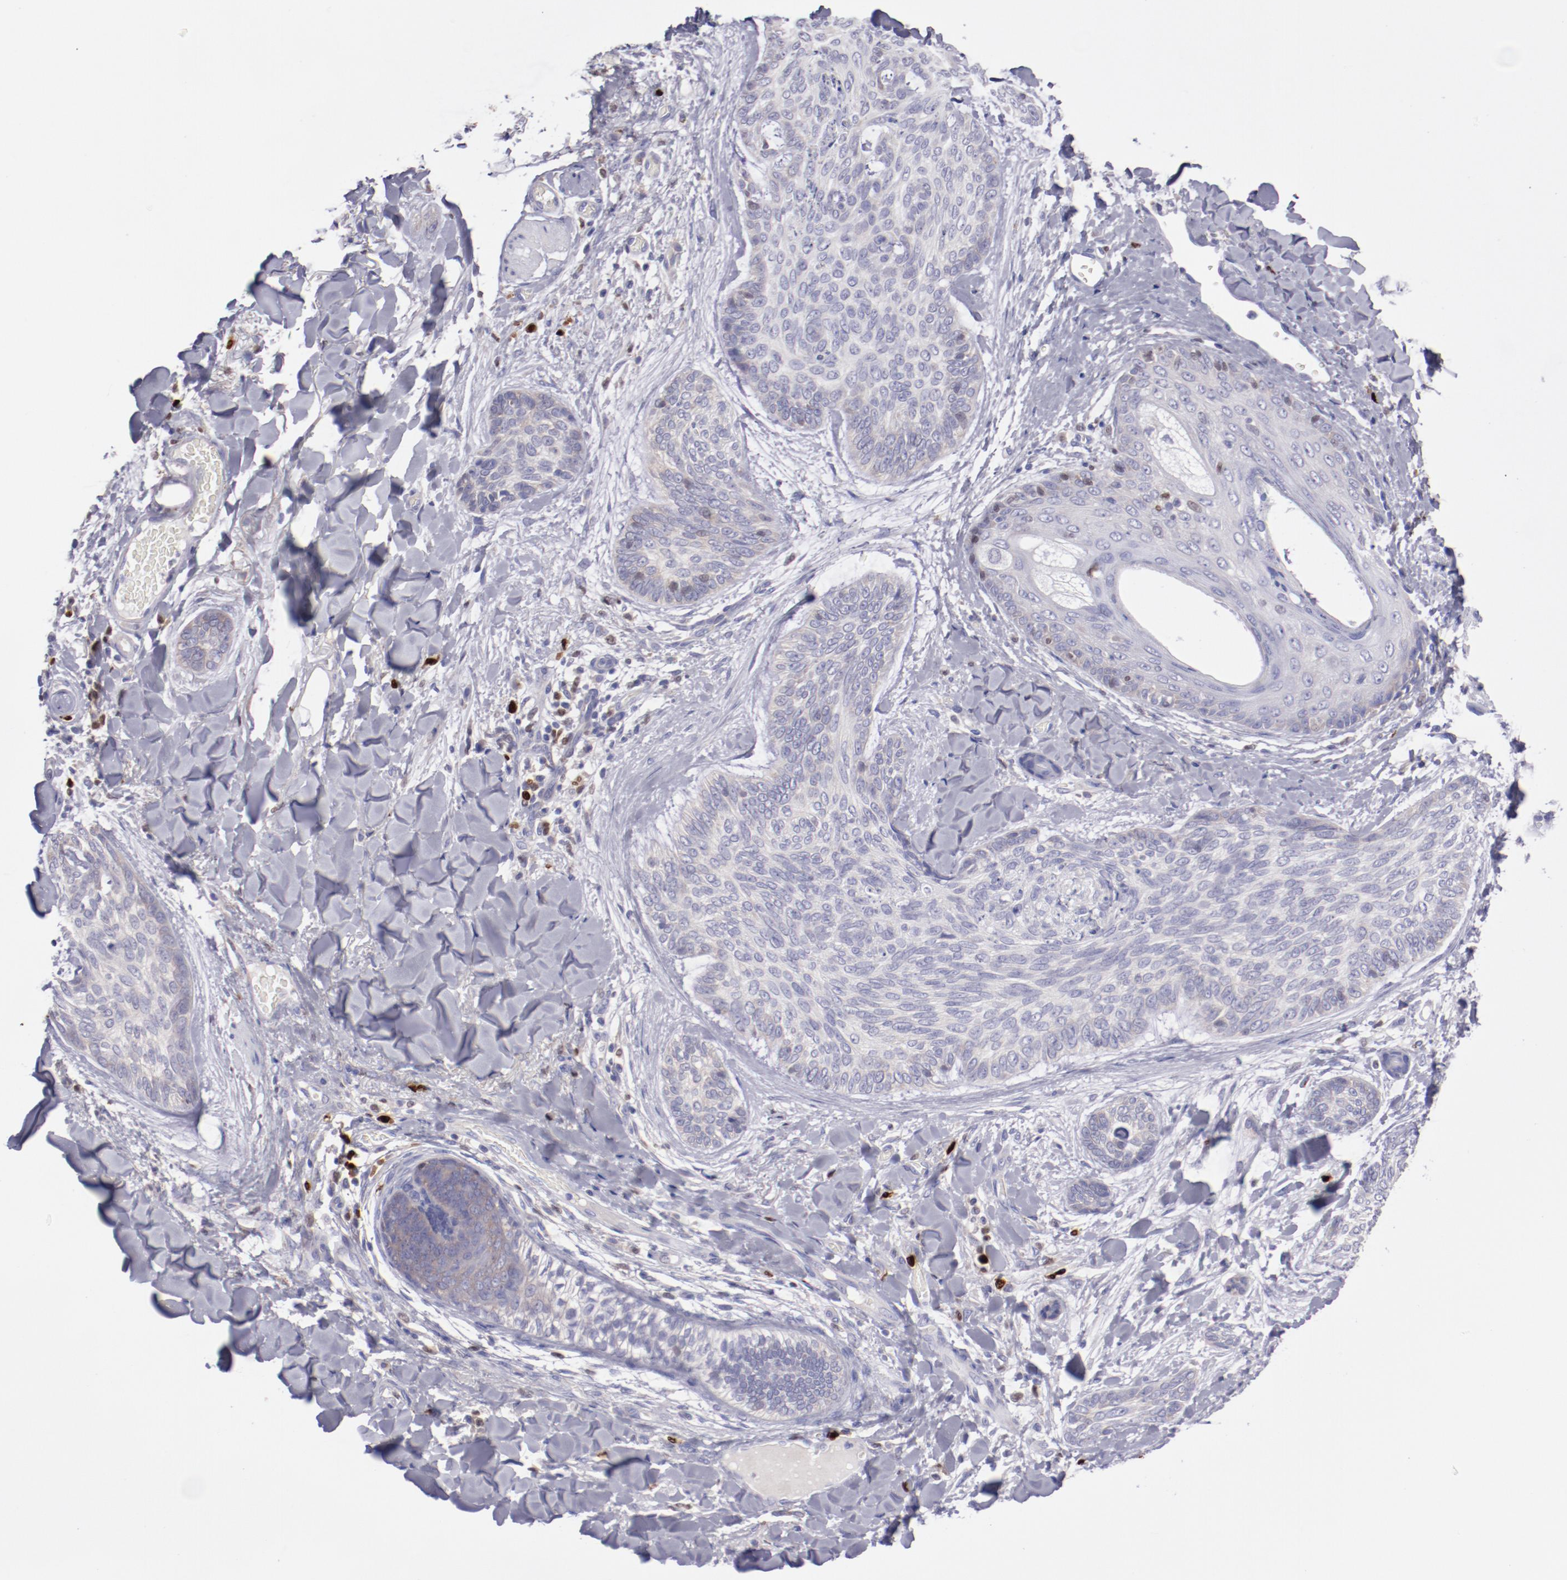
{"staining": {"intensity": "negative", "quantity": "none", "location": "none"}, "tissue": "skin cancer", "cell_type": "Tumor cells", "image_type": "cancer", "snomed": [{"axis": "morphology", "description": "Normal tissue, NOS"}, {"axis": "morphology", "description": "Basal cell carcinoma"}, {"axis": "topography", "description": "Skin"}], "caption": "Immunohistochemistry (IHC) photomicrograph of human skin basal cell carcinoma stained for a protein (brown), which demonstrates no staining in tumor cells.", "gene": "IRF8", "patient": {"sex": "female", "age": 71}}